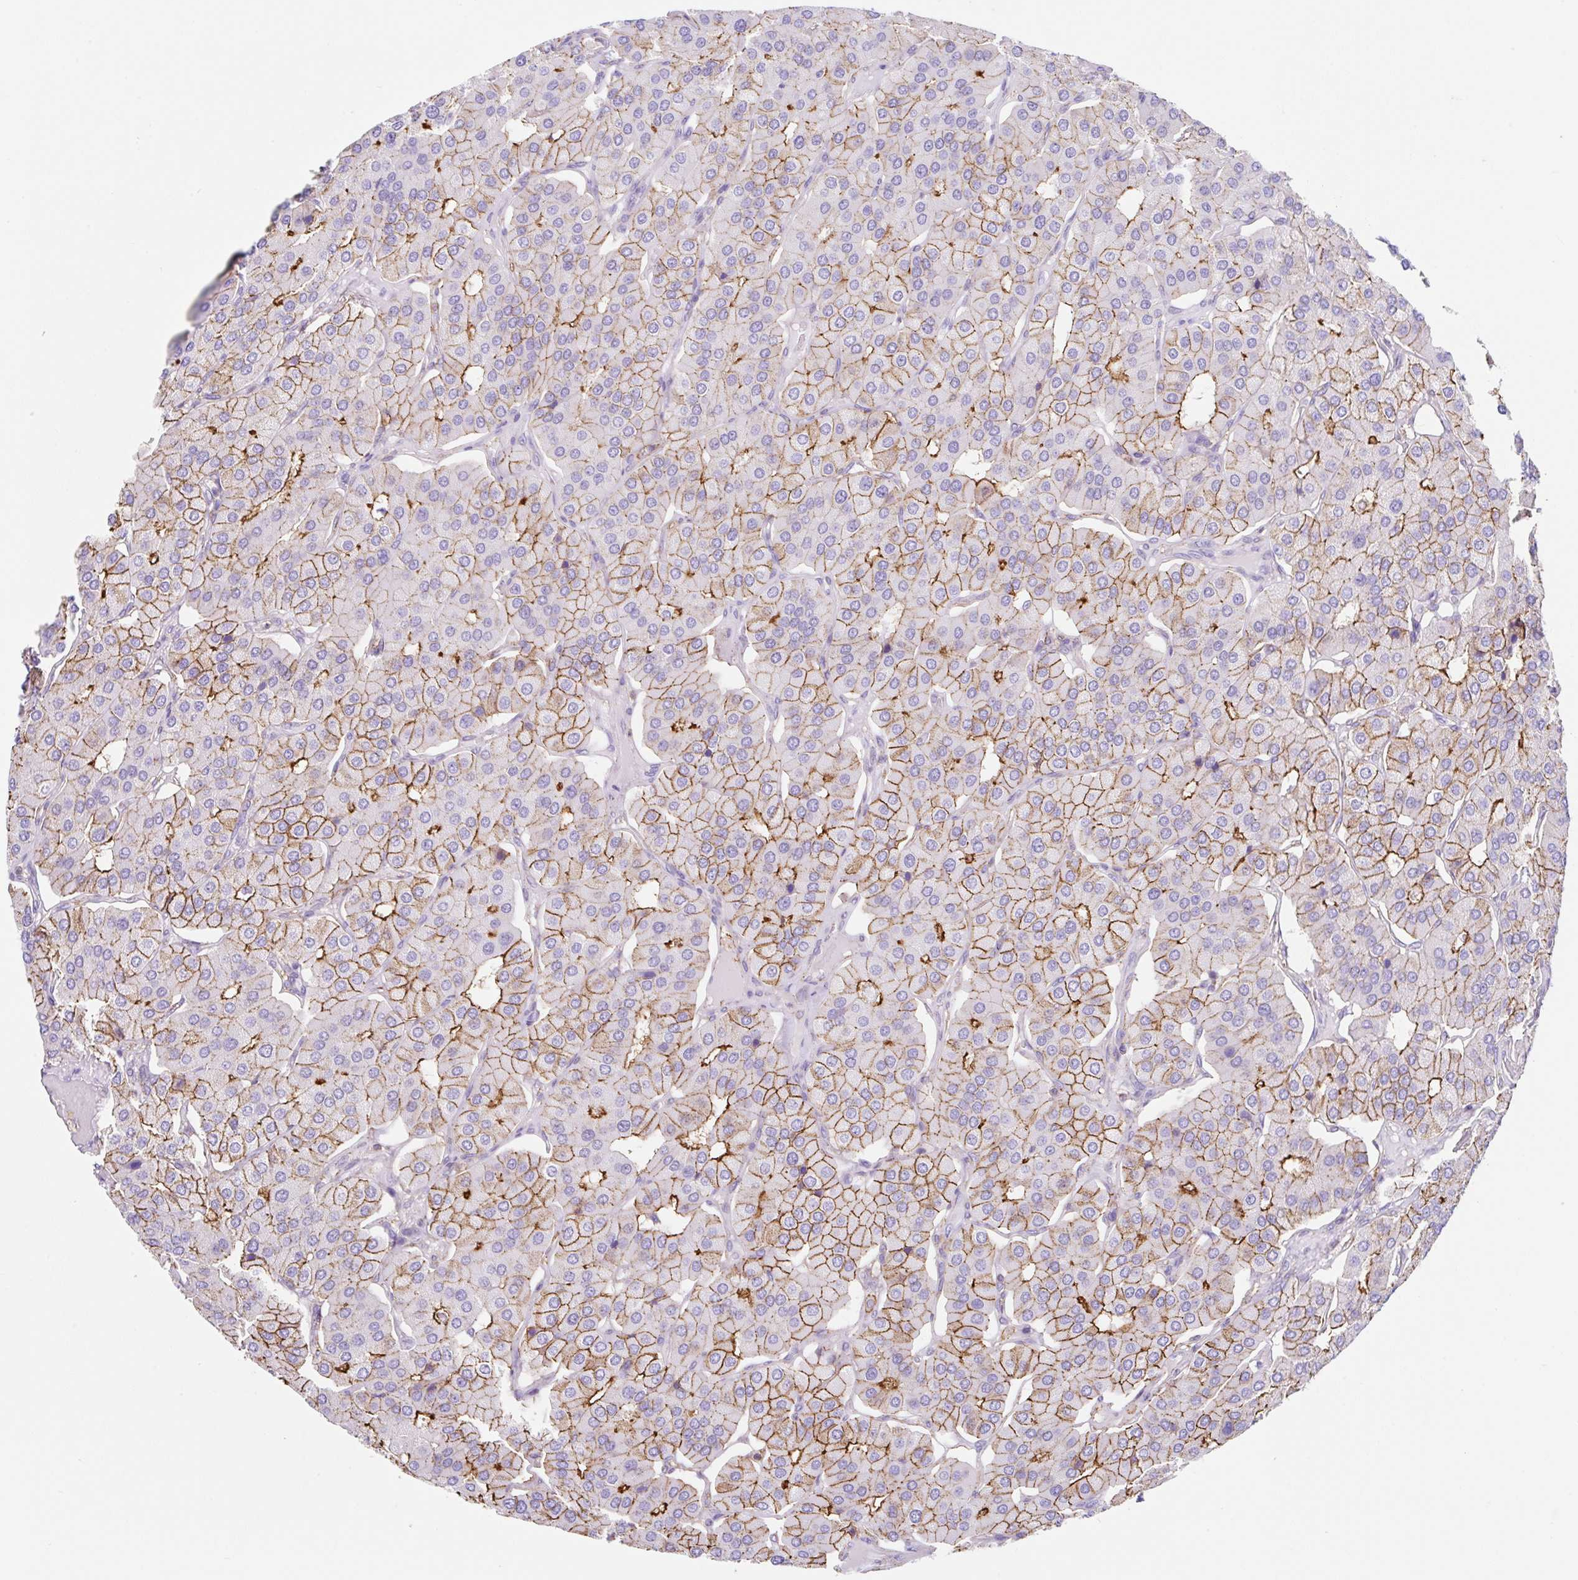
{"staining": {"intensity": "moderate", "quantity": ">75%", "location": "cytoplasmic/membranous"}, "tissue": "parathyroid gland", "cell_type": "Glandular cells", "image_type": "normal", "snomed": [{"axis": "morphology", "description": "Normal tissue, NOS"}, {"axis": "morphology", "description": "Adenoma, NOS"}, {"axis": "topography", "description": "Parathyroid gland"}], "caption": "IHC histopathology image of unremarkable parathyroid gland: human parathyroid gland stained using immunohistochemistry shows medium levels of moderate protein expression localized specifically in the cytoplasmic/membranous of glandular cells, appearing as a cytoplasmic/membranous brown color.", "gene": "MTTP", "patient": {"sex": "female", "age": 86}}